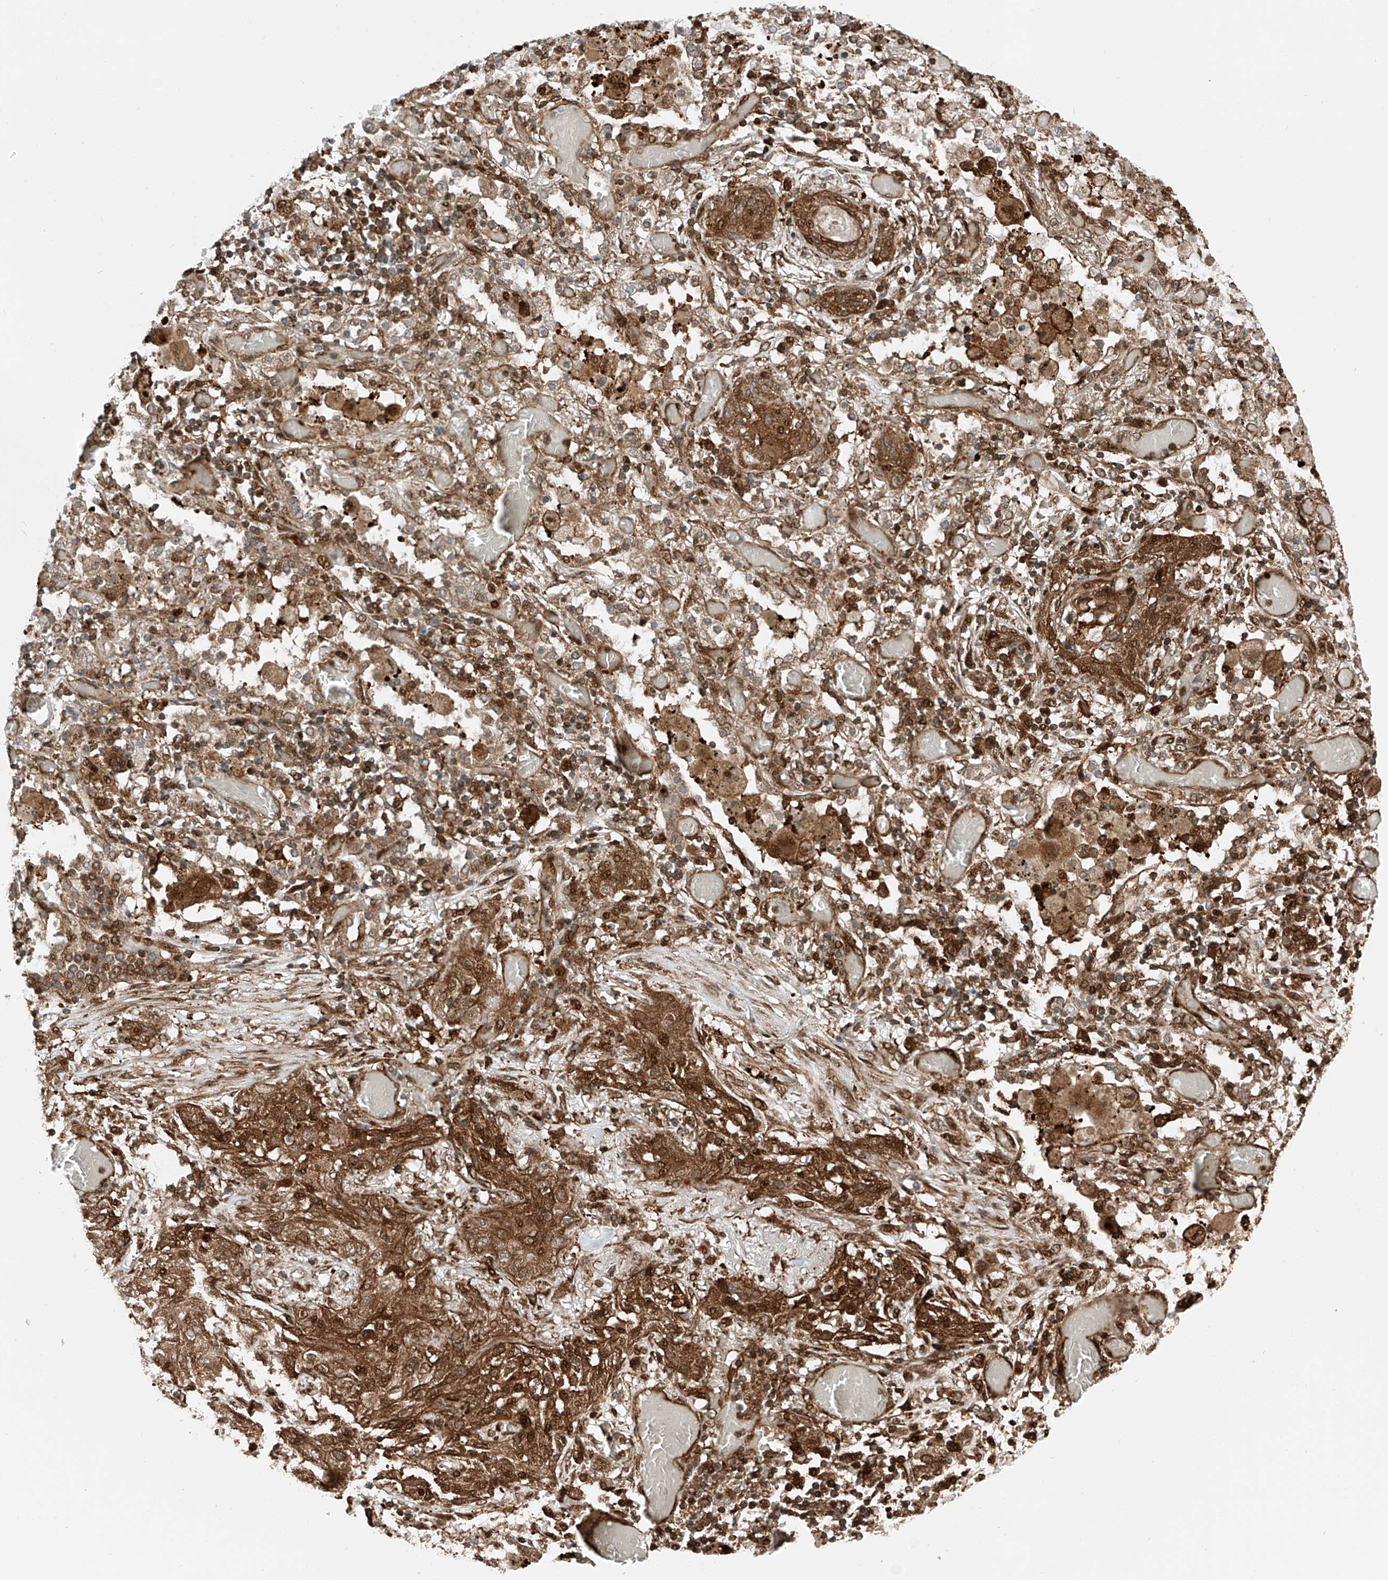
{"staining": {"intensity": "strong", "quantity": ">75%", "location": "cytoplasmic/membranous,nuclear"}, "tissue": "lung cancer", "cell_type": "Tumor cells", "image_type": "cancer", "snomed": [{"axis": "morphology", "description": "Squamous cell carcinoma, NOS"}, {"axis": "topography", "description": "Lung"}], "caption": "This micrograph displays lung squamous cell carcinoma stained with IHC to label a protein in brown. The cytoplasmic/membranous and nuclear of tumor cells show strong positivity for the protein. Nuclei are counter-stained blue.", "gene": "USP48", "patient": {"sex": "female", "age": 47}}